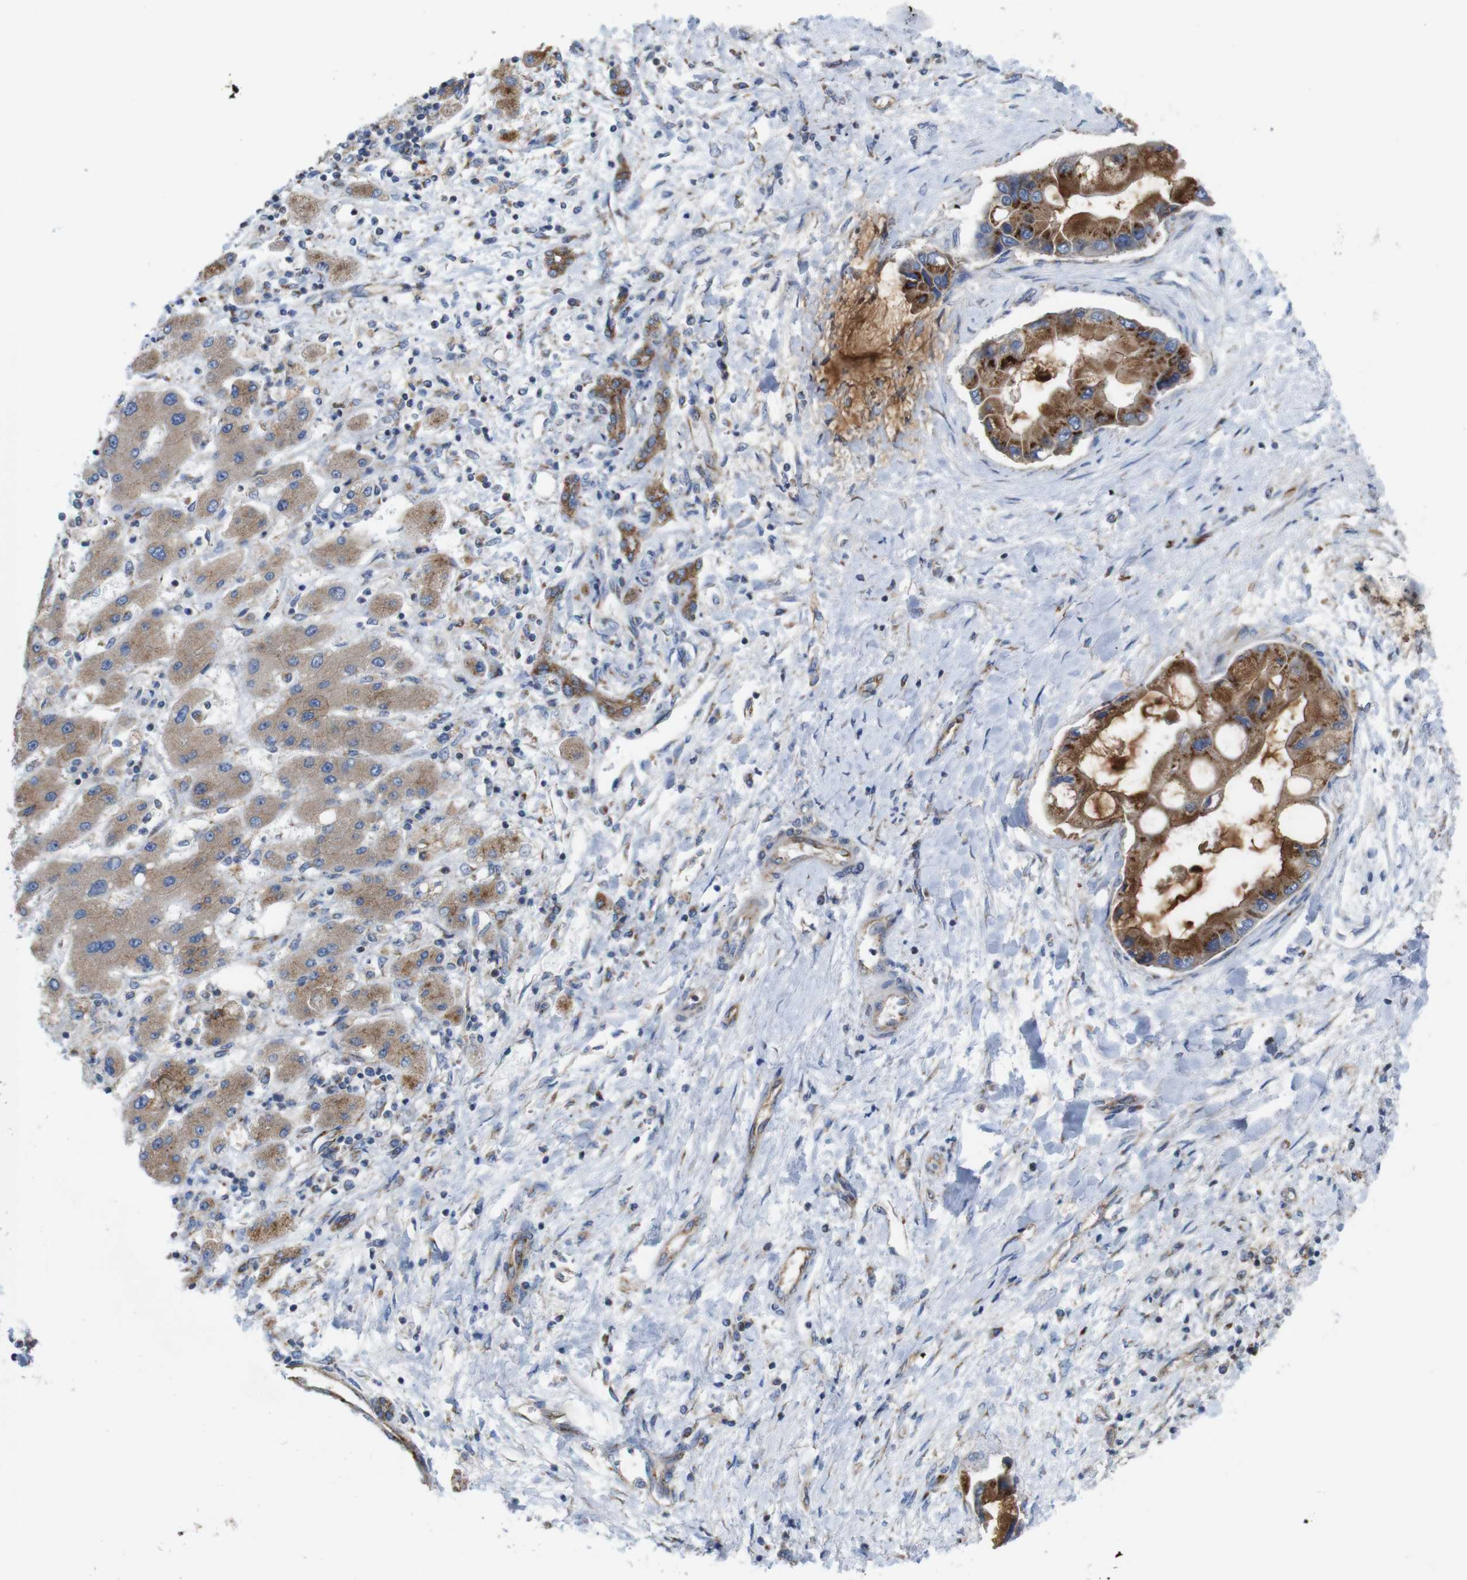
{"staining": {"intensity": "strong", "quantity": "25%-75%", "location": "cytoplasmic/membranous"}, "tissue": "liver cancer", "cell_type": "Tumor cells", "image_type": "cancer", "snomed": [{"axis": "morphology", "description": "Cholangiocarcinoma"}, {"axis": "topography", "description": "Liver"}], "caption": "Immunohistochemical staining of liver cholangiocarcinoma shows high levels of strong cytoplasmic/membranous expression in approximately 25%-75% of tumor cells.", "gene": "EFCAB14", "patient": {"sex": "male", "age": 50}}